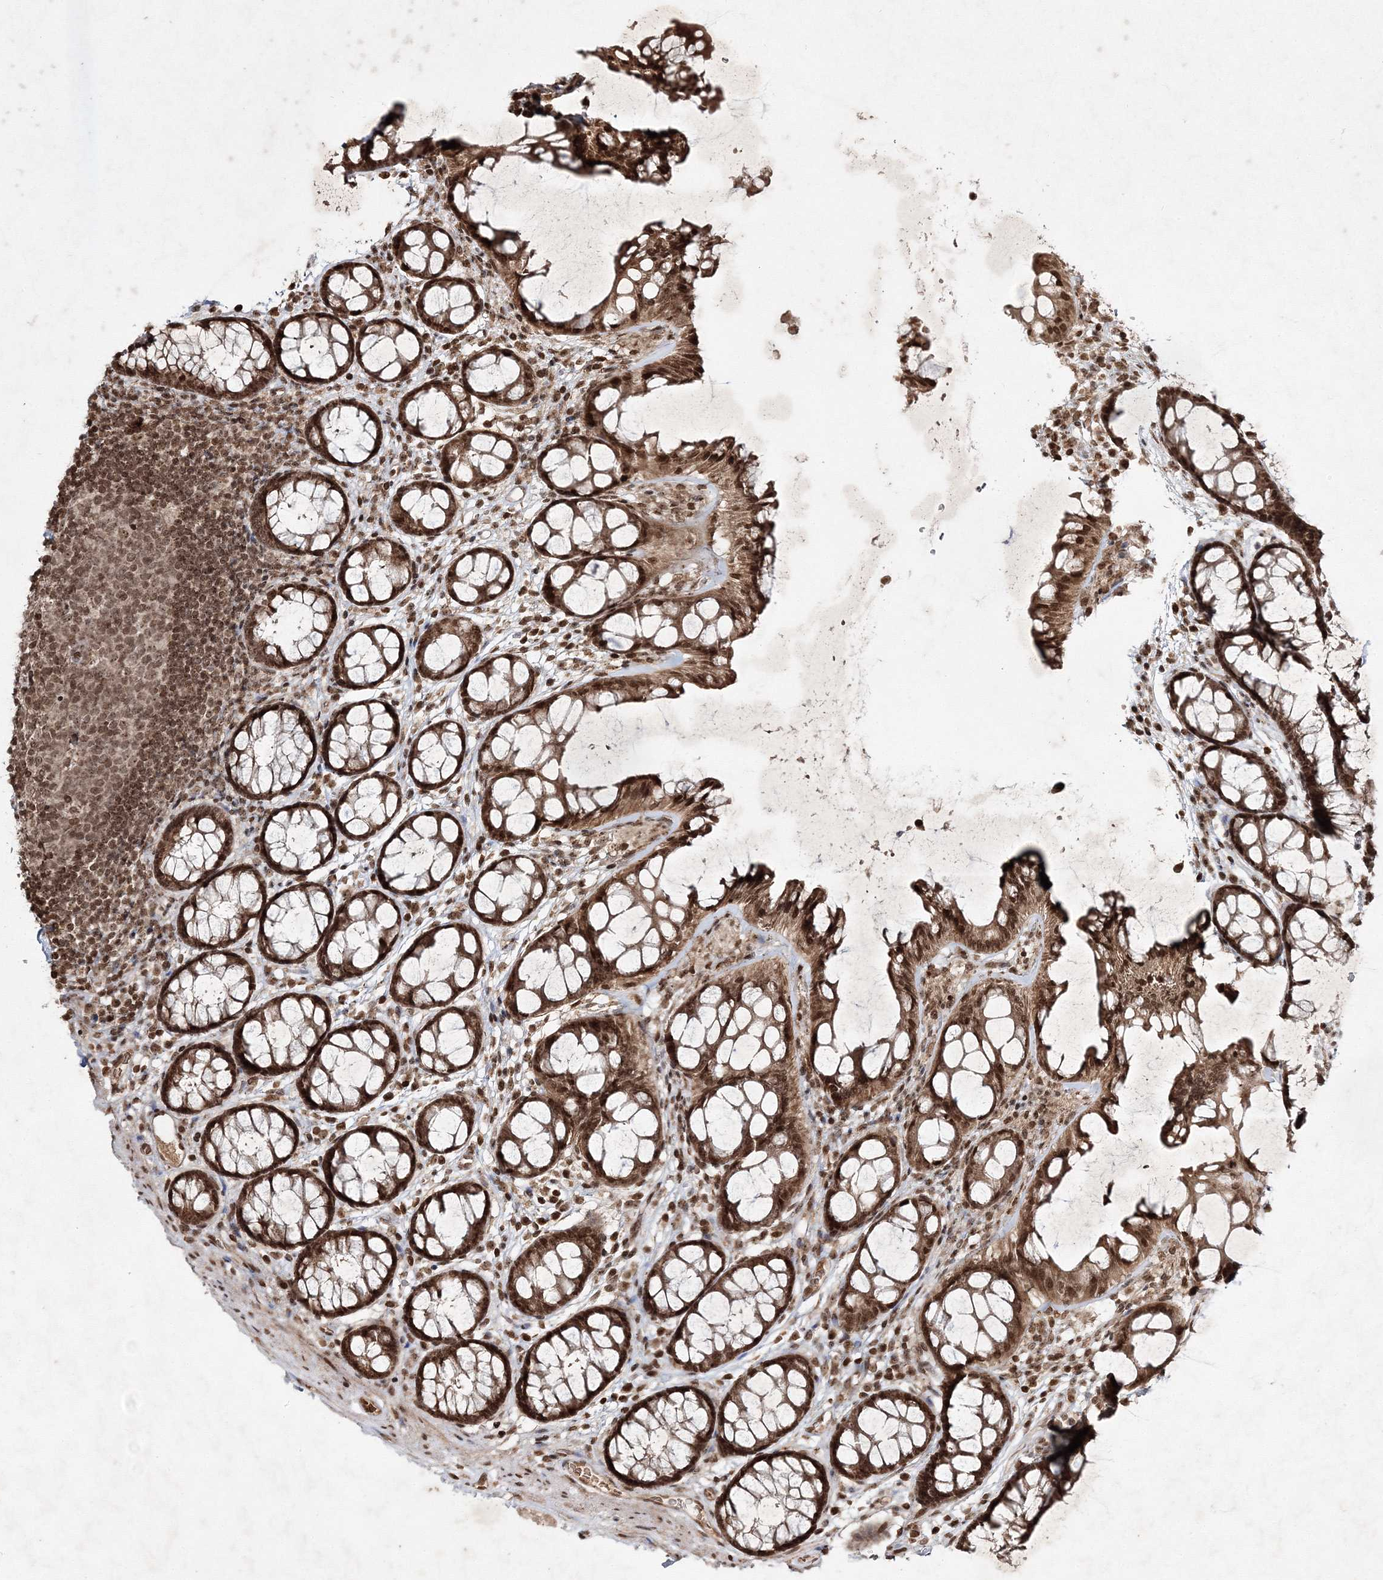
{"staining": {"intensity": "strong", "quantity": ">75%", "location": "cytoplasmic/membranous,nuclear"}, "tissue": "colon", "cell_type": "Endothelial cells", "image_type": "normal", "snomed": [{"axis": "morphology", "description": "Normal tissue, NOS"}, {"axis": "topography", "description": "Colon"}], "caption": "A brown stain highlights strong cytoplasmic/membranous,nuclear staining of a protein in endothelial cells of benign colon.", "gene": "CARM1", "patient": {"sex": "female", "age": 82}}